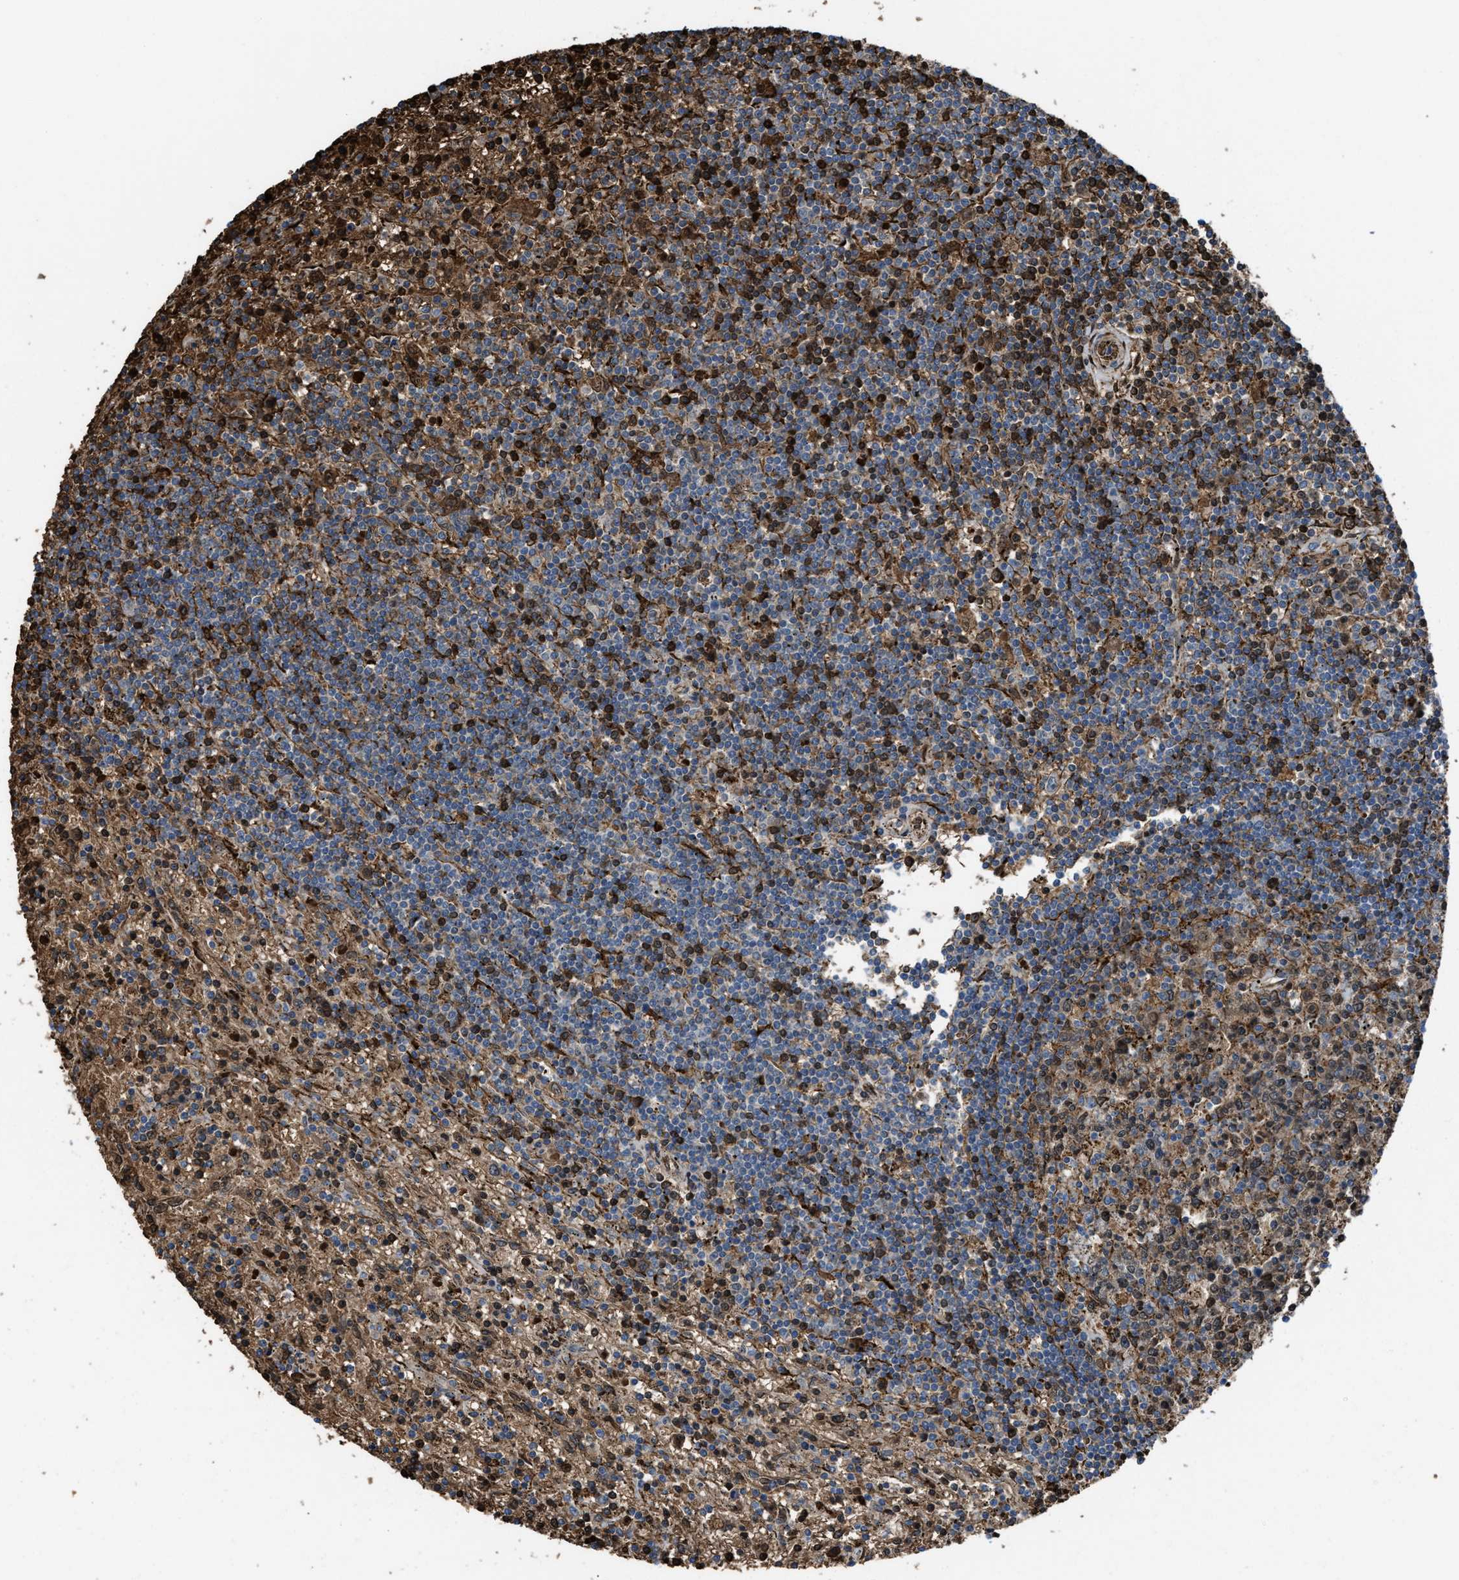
{"staining": {"intensity": "moderate", "quantity": "<25%", "location": "cytoplasmic/membranous"}, "tissue": "lymphoma", "cell_type": "Tumor cells", "image_type": "cancer", "snomed": [{"axis": "morphology", "description": "Malignant lymphoma, non-Hodgkin's type, Low grade"}, {"axis": "topography", "description": "Spleen"}], "caption": "Immunohistochemical staining of human lymphoma displays moderate cytoplasmic/membranous protein expression in approximately <25% of tumor cells.", "gene": "SELENOM", "patient": {"sex": "male", "age": 76}}